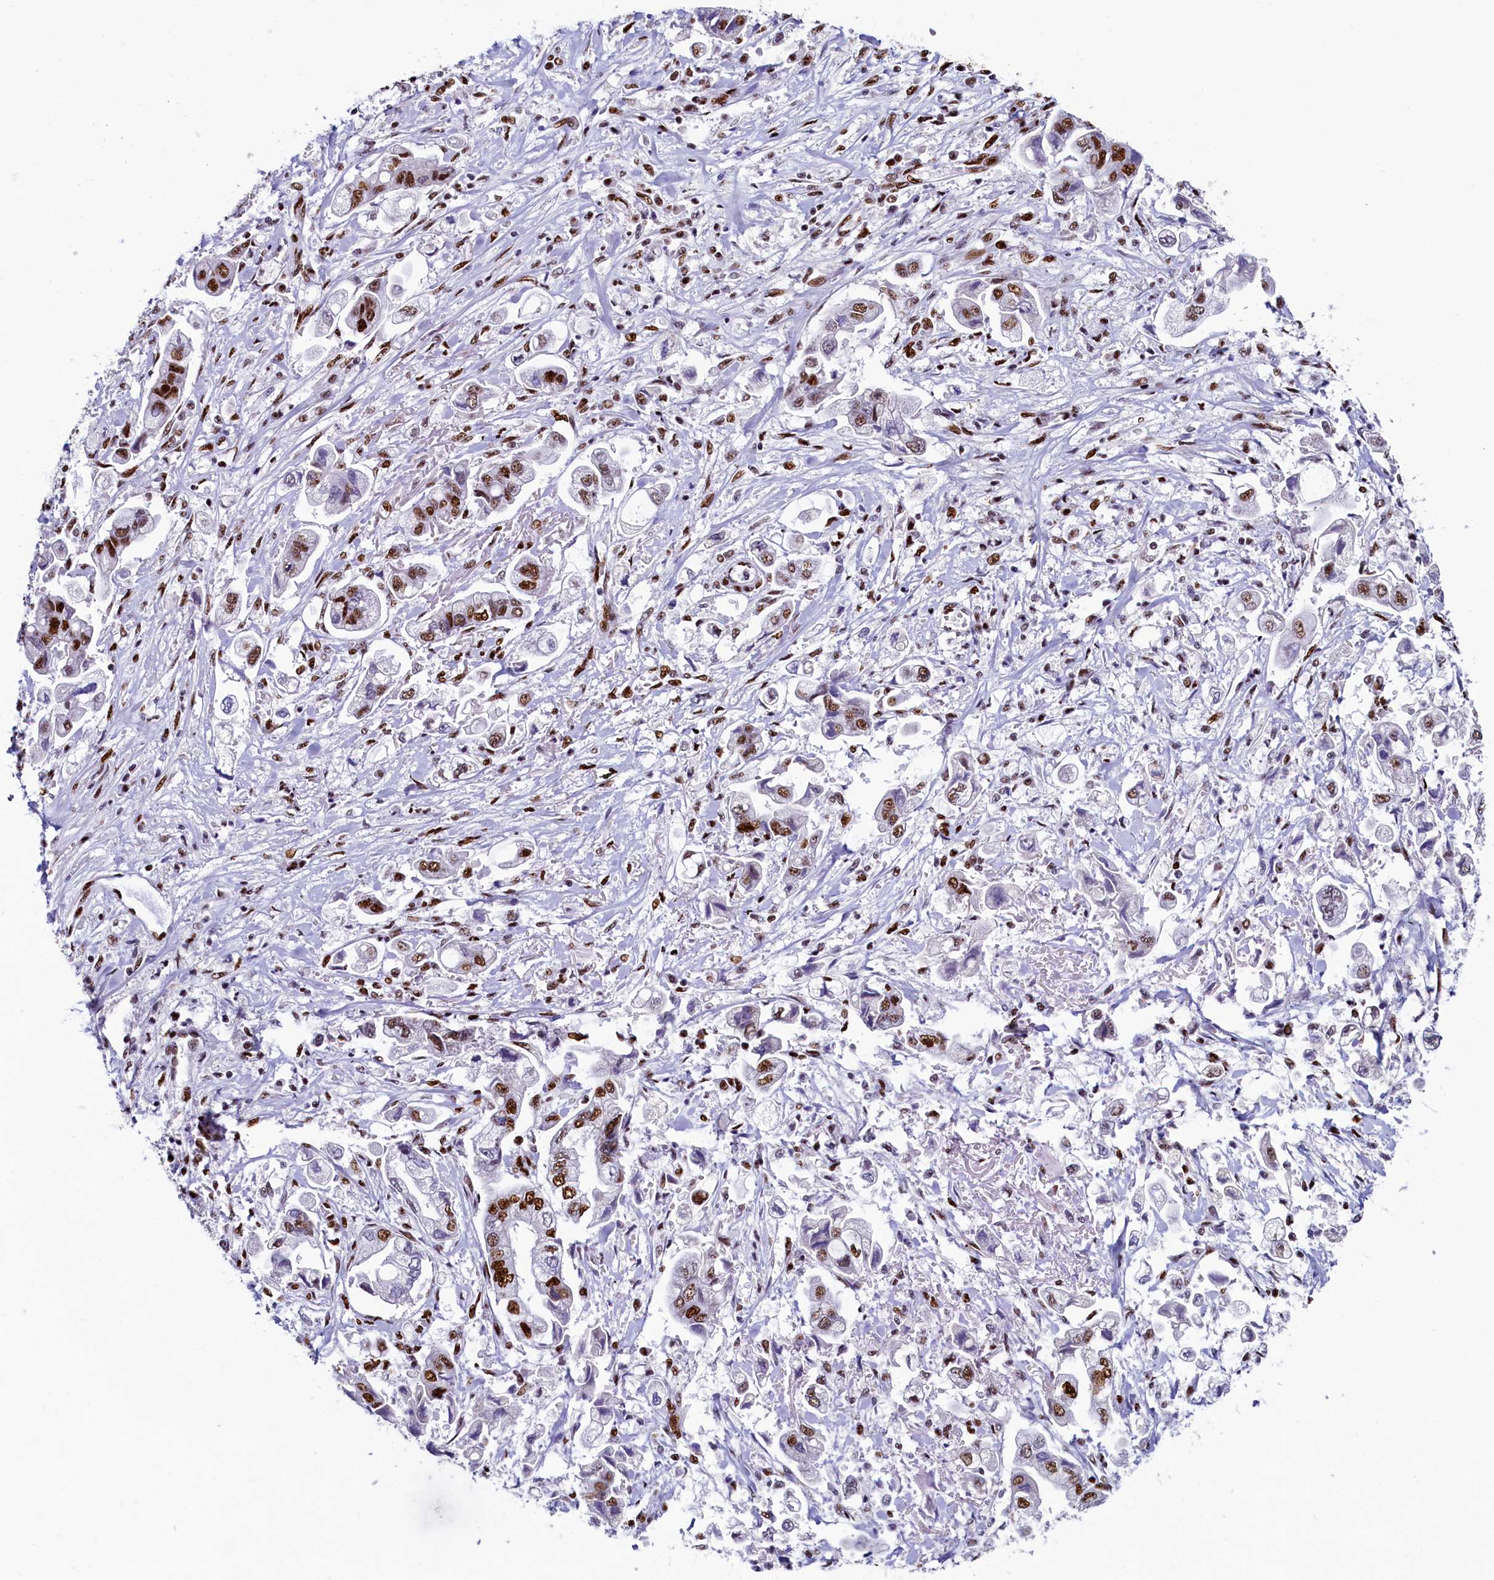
{"staining": {"intensity": "moderate", "quantity": ">75%", "location": "nuclear"}, "tissue": "stomach cancer", "cell_type": "Tumor cells", "image_type": "cancer", "snomed": [{"axis": "morphology", "description": "Adenocarcinoma, NOS"}, {"axis": "topography", "description": "Stomach"}], "caption": "IHC of adenocarcinoma (stomach) shows medium levels of moderate nuclear staining in approximately >75% of tumor cells.", "gene": "SRRM2", "patient": {"sex": "male", "age": 62}}